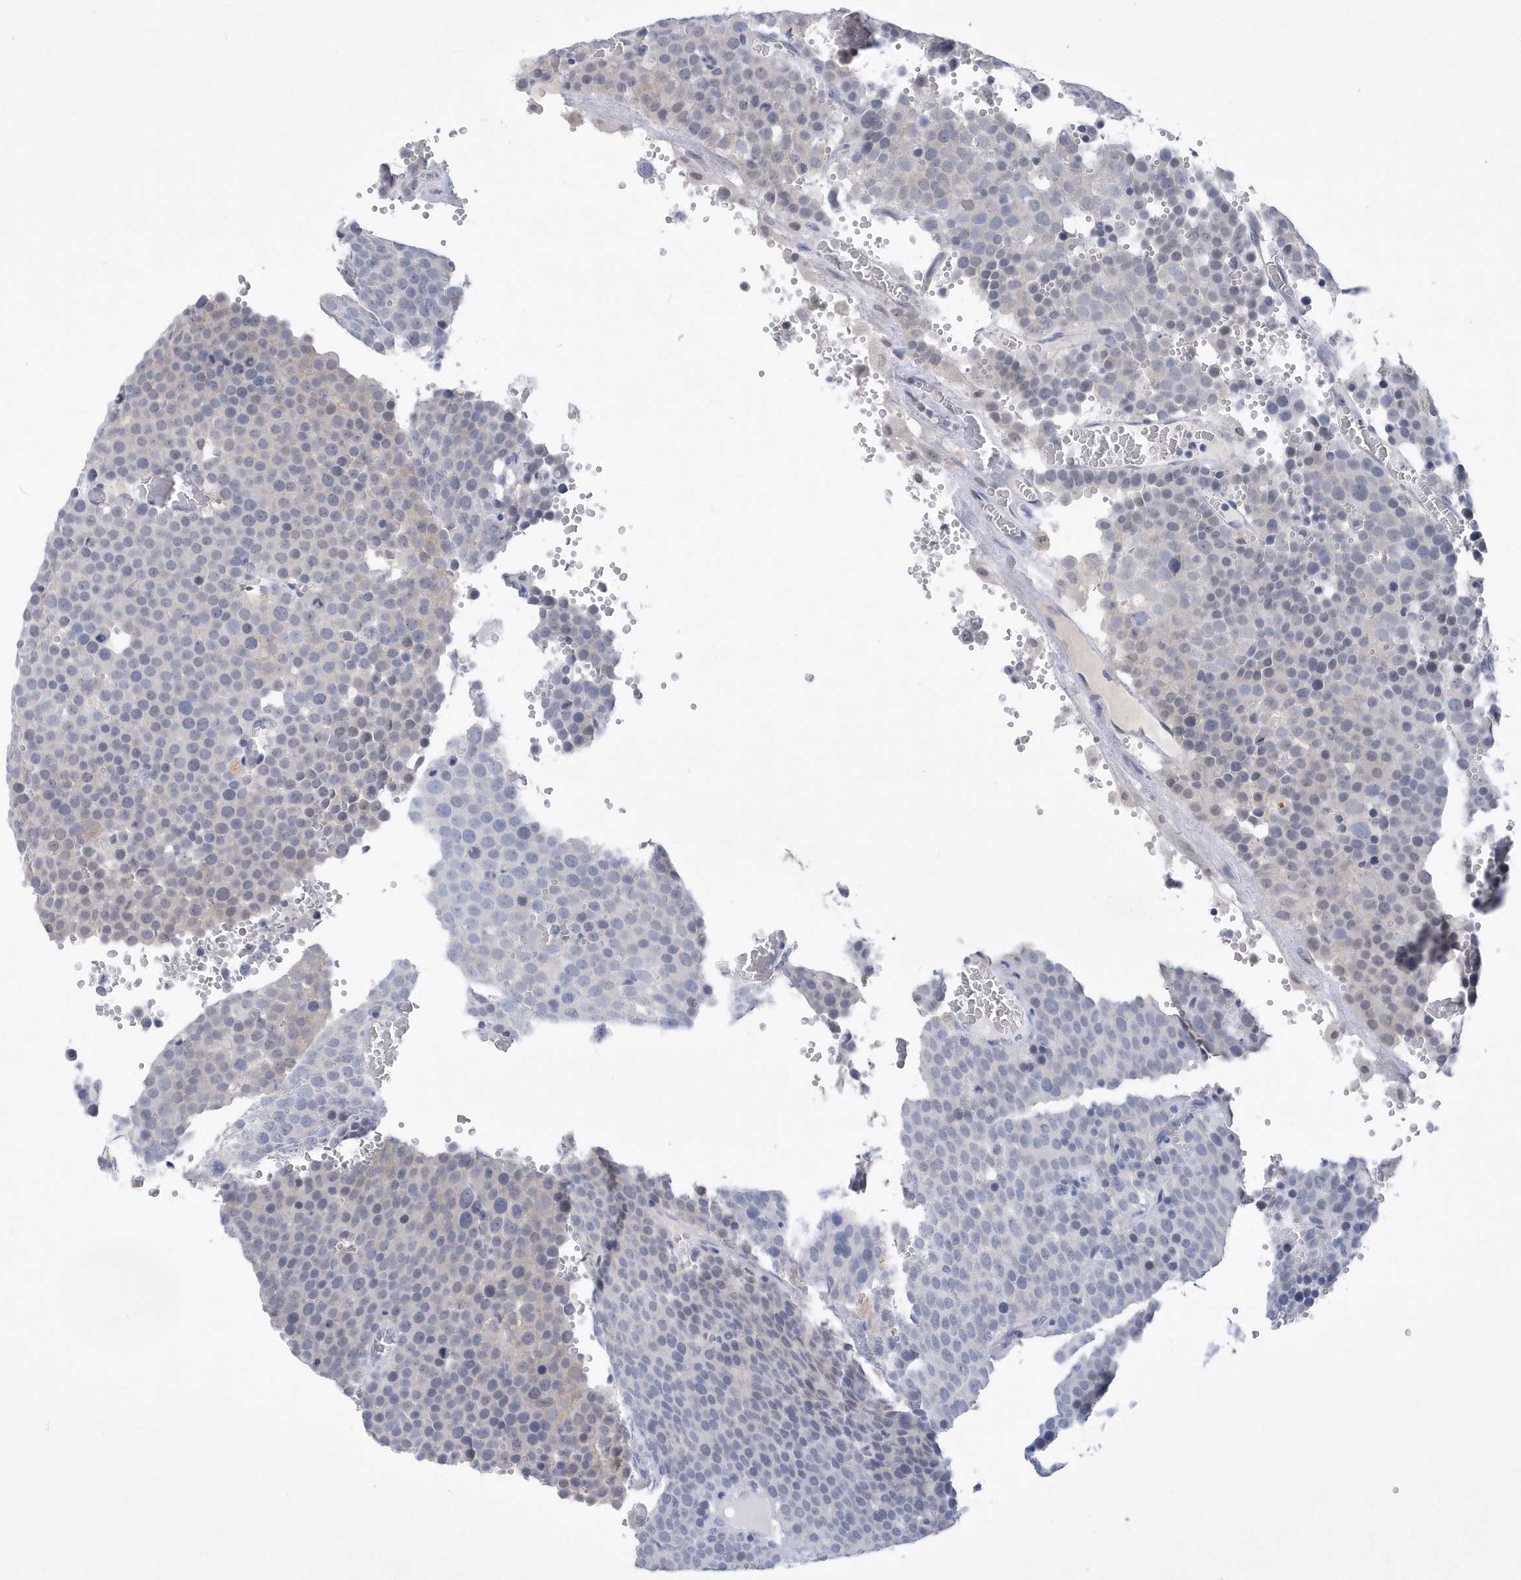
{"staining": {"intensity": "negative", "quantity": "none", "location": "none"}, "tissue": "testis cancer", "cell_type": "Tumor cells", "image_type": "cancer", "snomed": [{"axis": "morphology", "description": "Seminoma, NOS"}, {"axis": "topography", "description": "Testis"}], "caption": "There is no significant expression in tumor cells of testis cancer (seminoma).", "gene": "SRGAP3", "patient": {"sex": "male", "age": 71}}